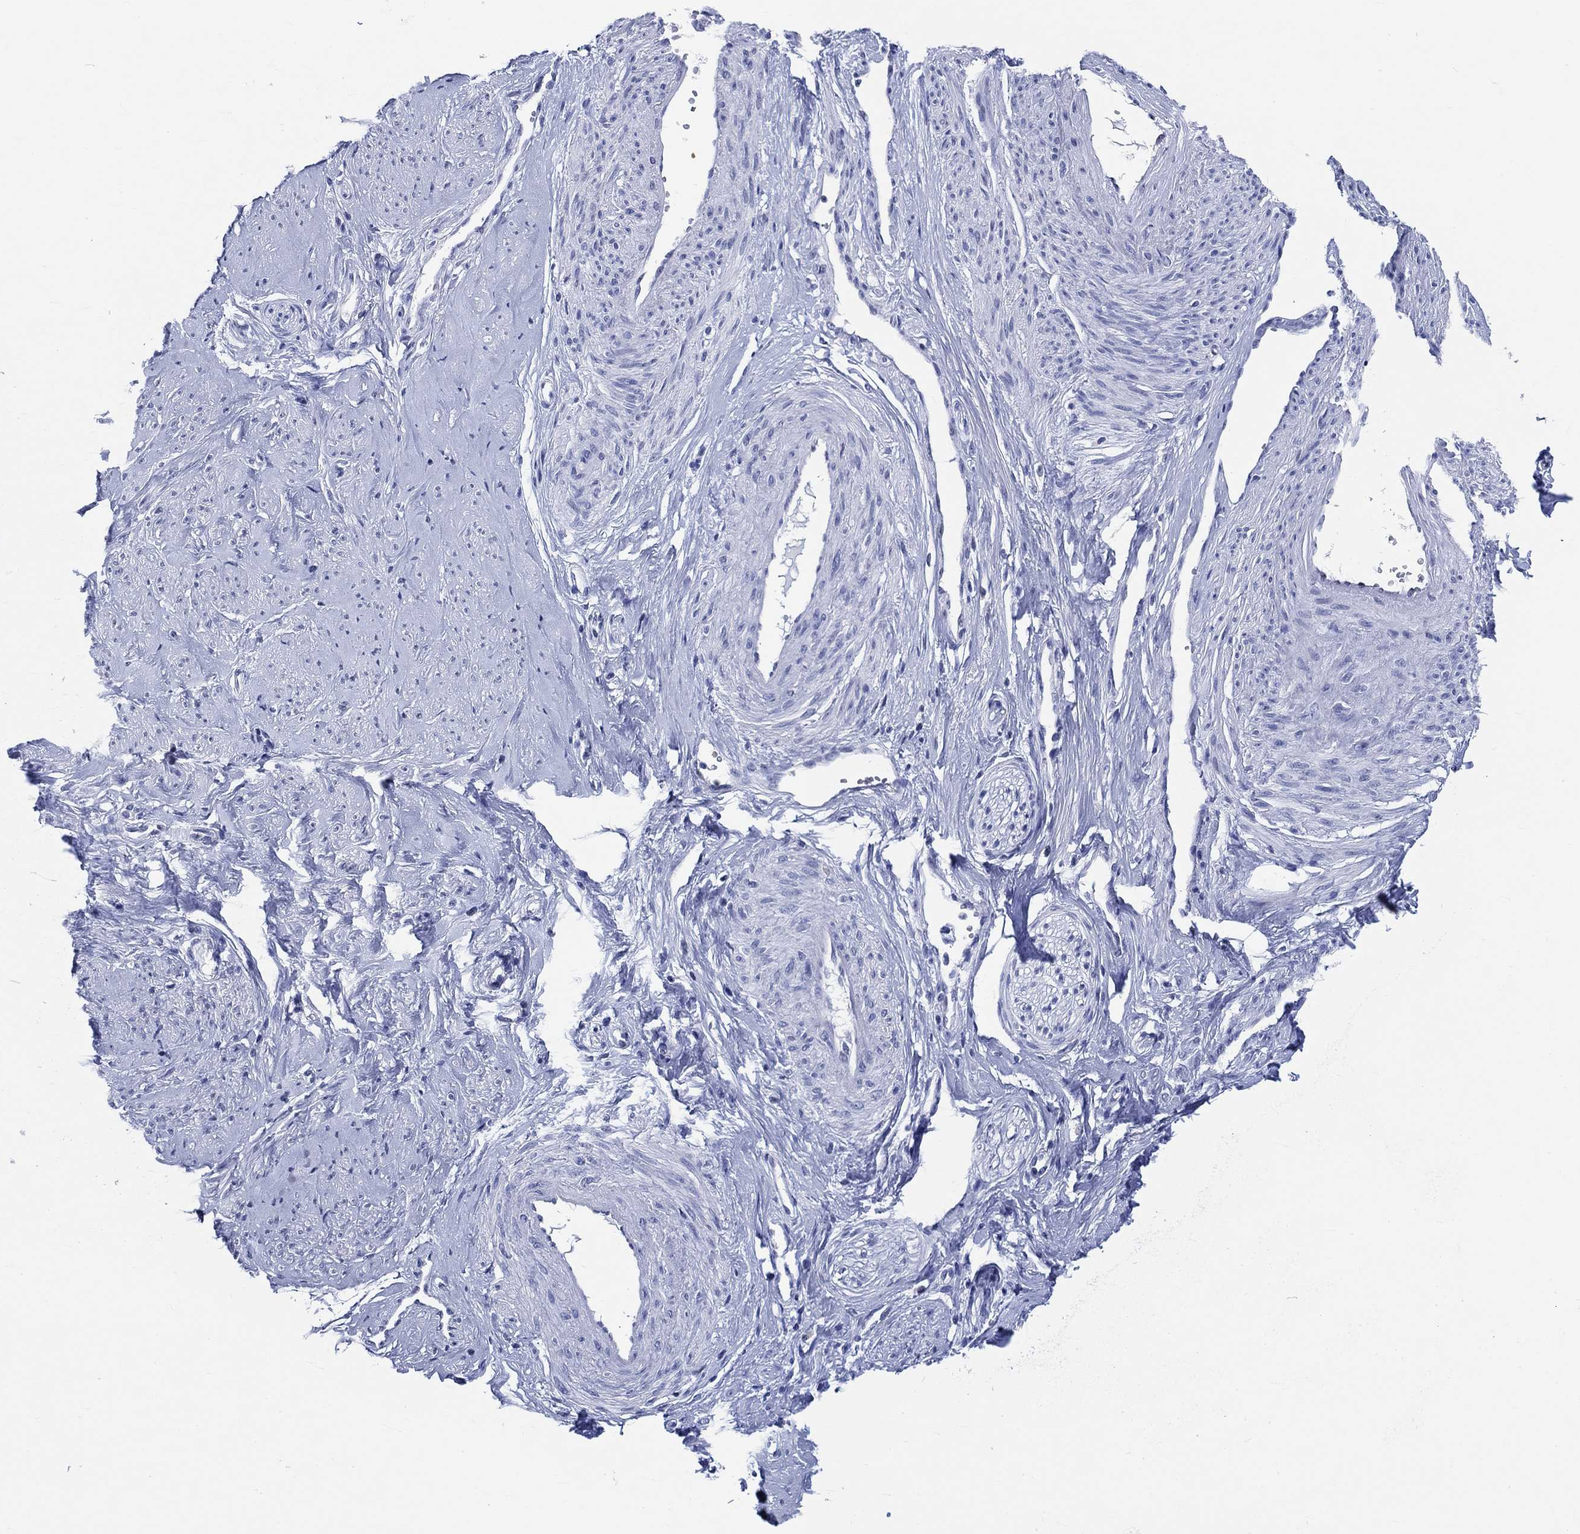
{"staining": {"intensity": "negative", "quantity": "none", "location": "none"}, "tissue": "smooth muscle", "cell_type": "Smooth muscle cells", "image_type": "normal", "snomed": [{"axis": "morphology", "description": "Normal tissue, NOS"}, {"axis": "topography", "description": "Smooth muscle"}], "caption": "Smooth muscle stained for a protein using immunohistochemistry displays no expression smooth muscle cells.", "gene": "ZNF446", "patient": {"sex": "female", "age": 48}}